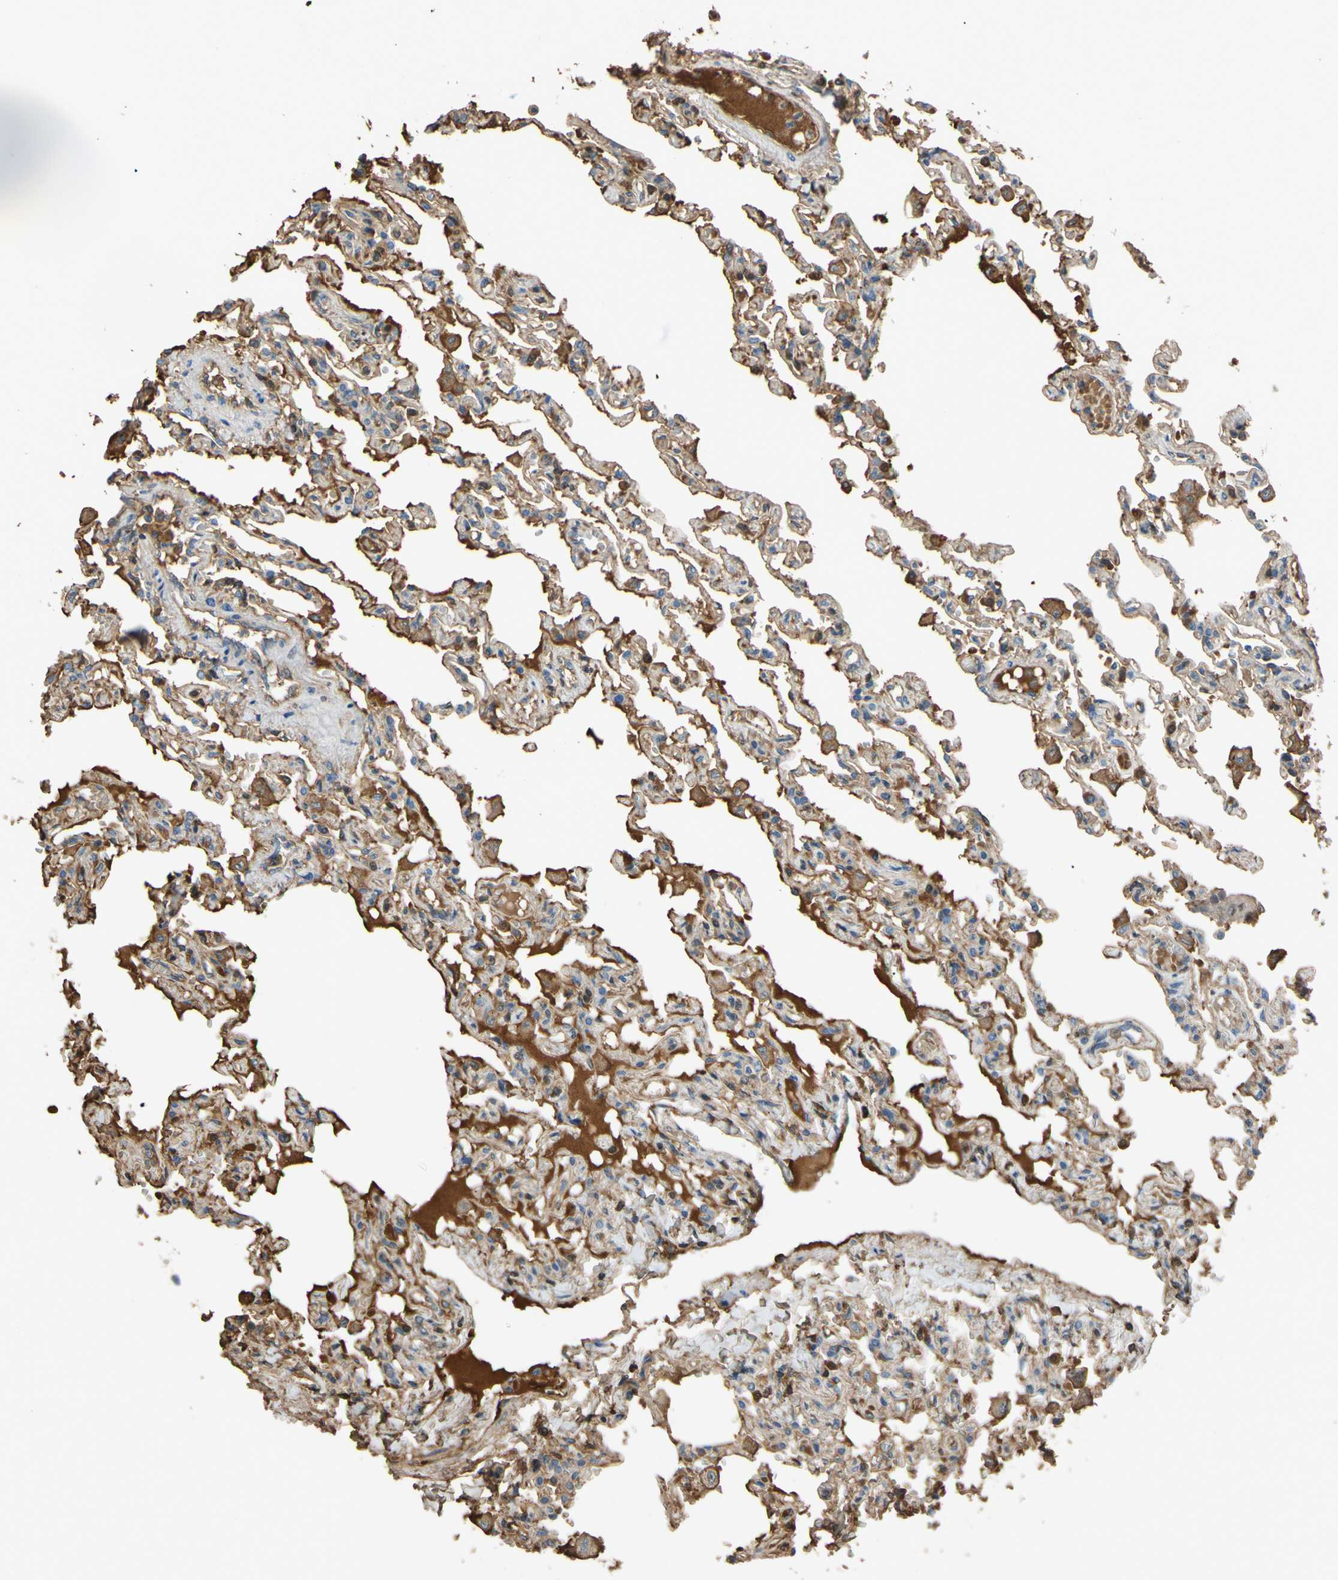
{"staining": {"intensity": "weak", "quantity": ">75%", "location": "cytoplasmic/membranous"}, "tissue": "lung", "cell_type": "Alveolar cells", "image_type": "normal", "snomed": [{"axis": "morphology", "description": "Normal tissue, NOS"}, {"axis": "topography", "description": "Lung"}], "caption": "IHC of unremarkable lung exhibits low levels of weak cytoplasmic/membranous positivity in about >75% of alveolar cells.", "gene": "TIMP2", "patient": {"sex": "male", "age": 21}}